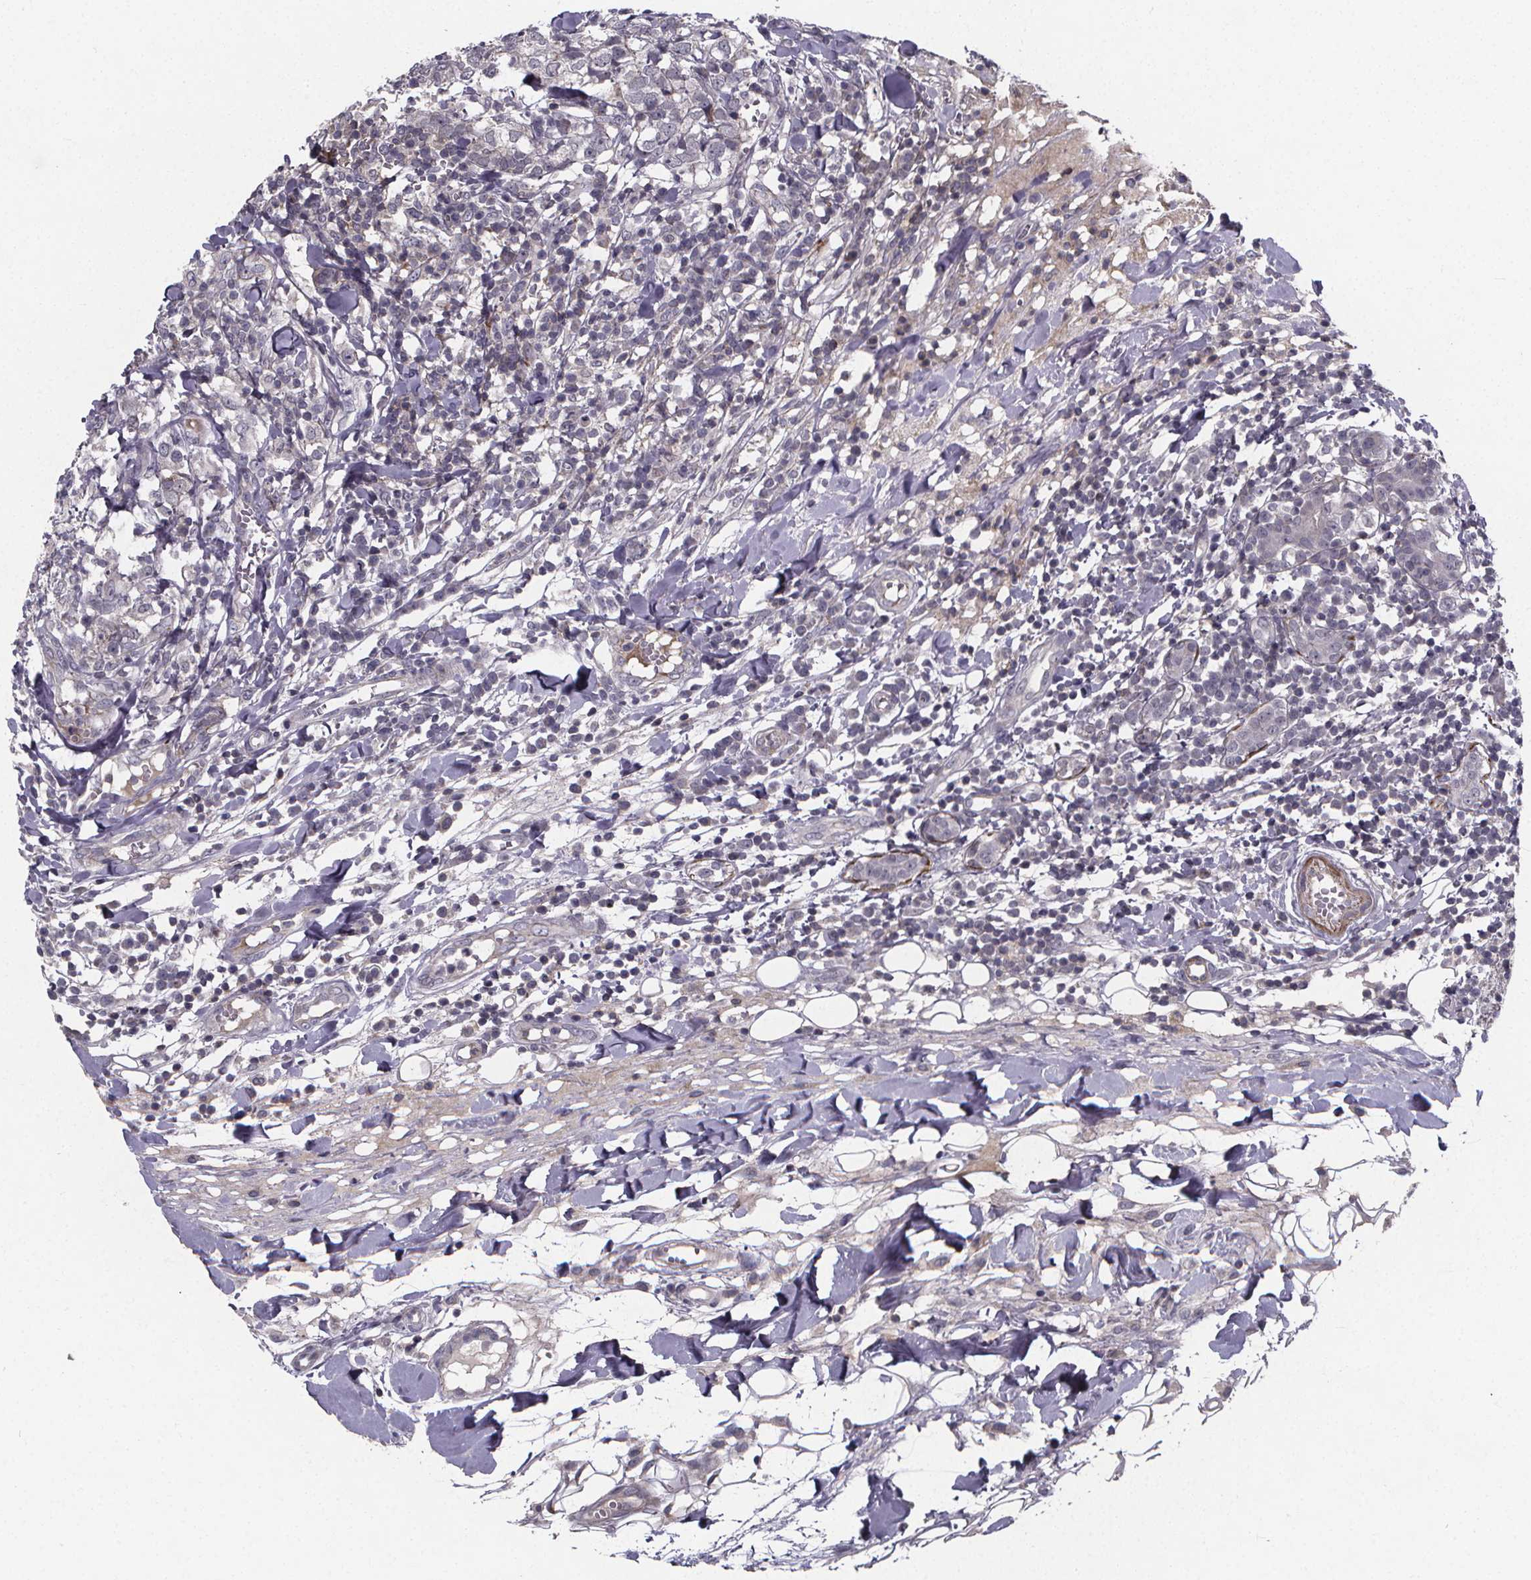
{"staining": {"intensity": "negative", "quantity": "none", "location": "none"}, "tissue": "breast cancer", "cell_type": "Tumor cells", "image_type": "cancer", "snomed": [{"axis": "morphology", "description": "Duct carcinoma"}, {"axis": "topography", "description": "Breast"}], "caption": "Tumor cells show no significant staining in breast cancer.", "gene": "FBXW2", "patient": {"sex": "female", "age": 30}}